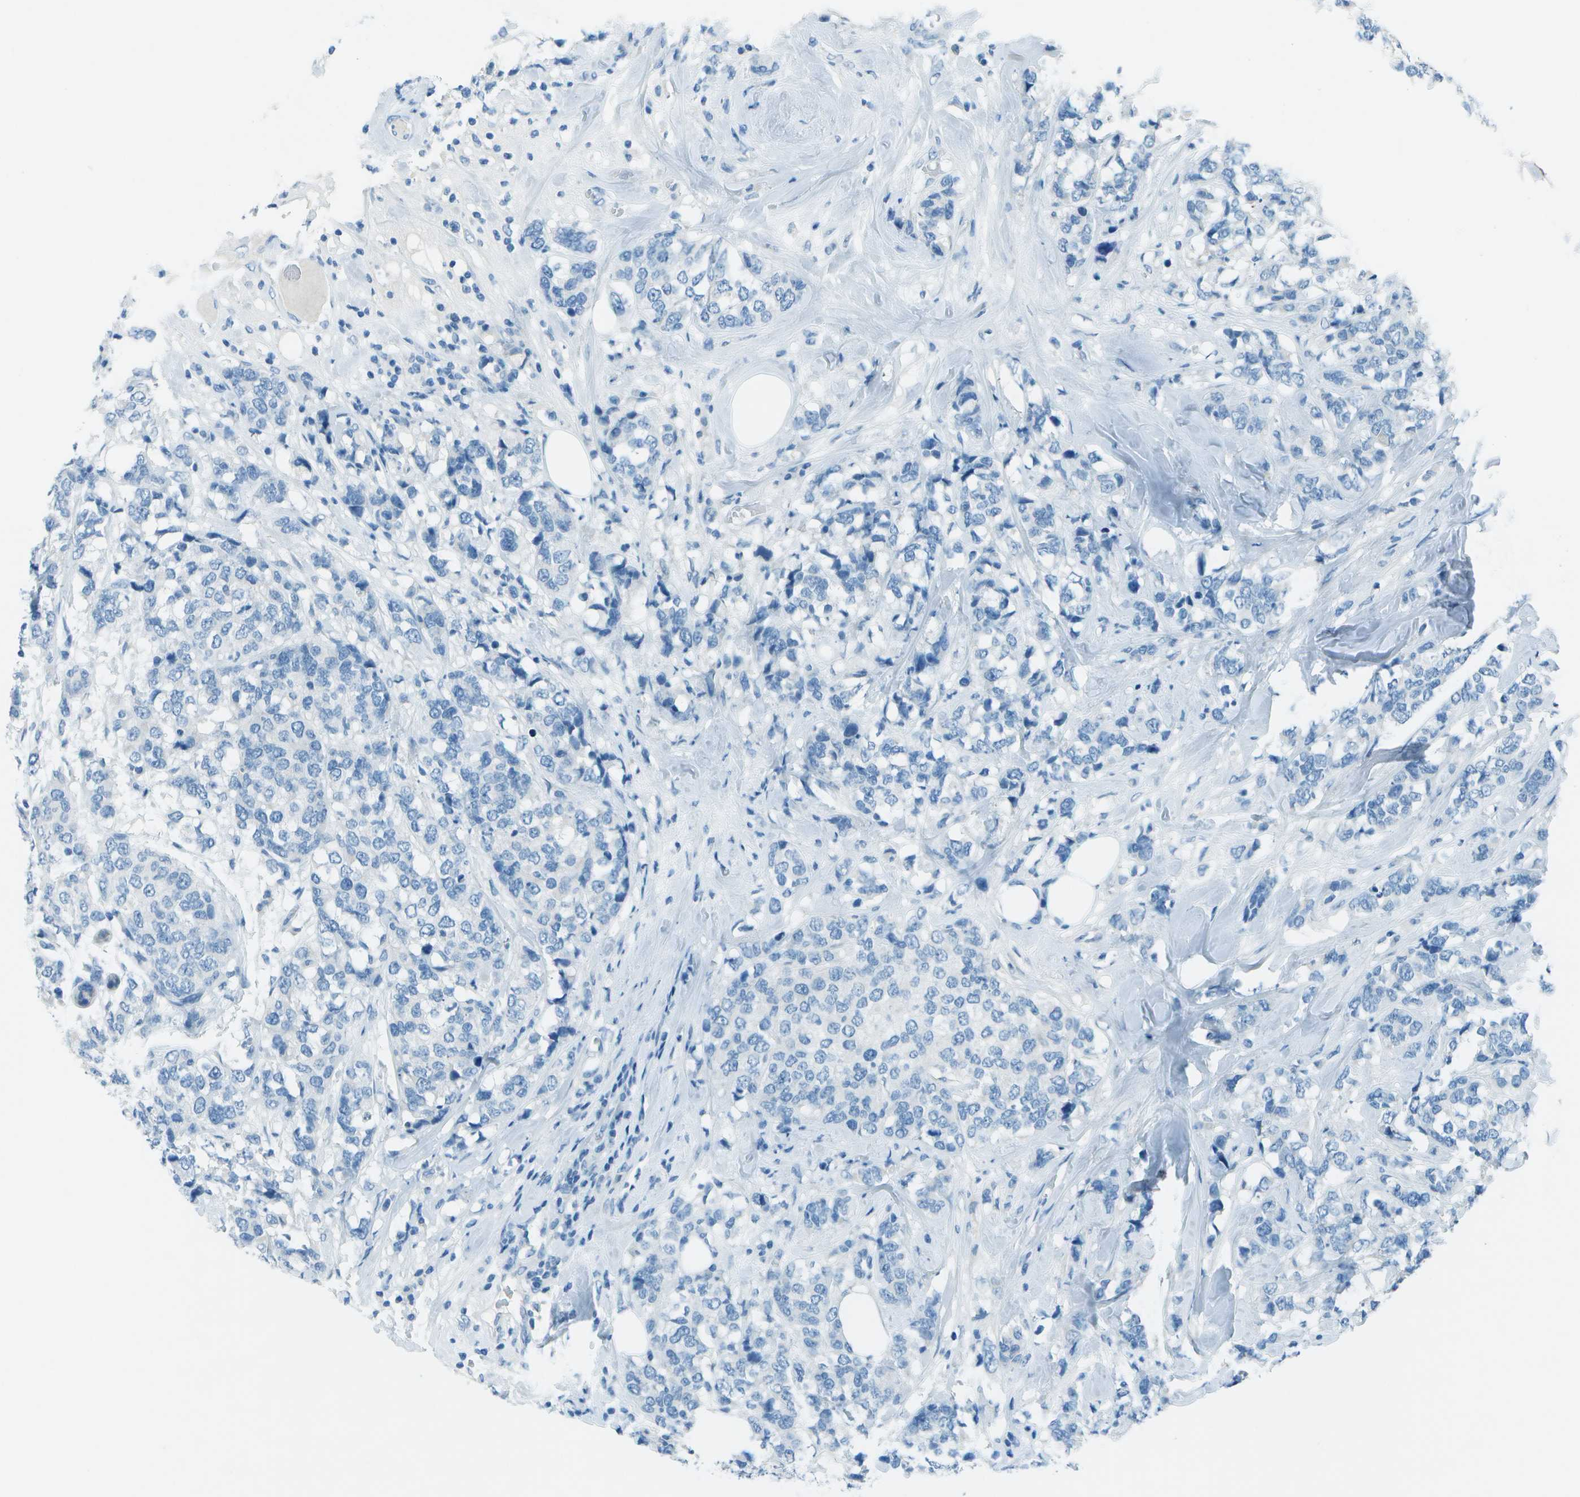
{"staining": {"intensity": "negative", "quantity": "none", "location": "none"}, "tissue": "breast cancer", "cell_type": "Tumor cells", "image_type": "cancer", "snomed": [{"axis": "morphology", "description": "Lobular carcinoma"}, {"axis": "topography", "description": "Breast"}], "caption": "Protein analysis of breast lobular carcinoma demonstrates no significant staining in tumor cells.", "gene": "FGF1", "patient": {"sex": "female", "age": 59}}